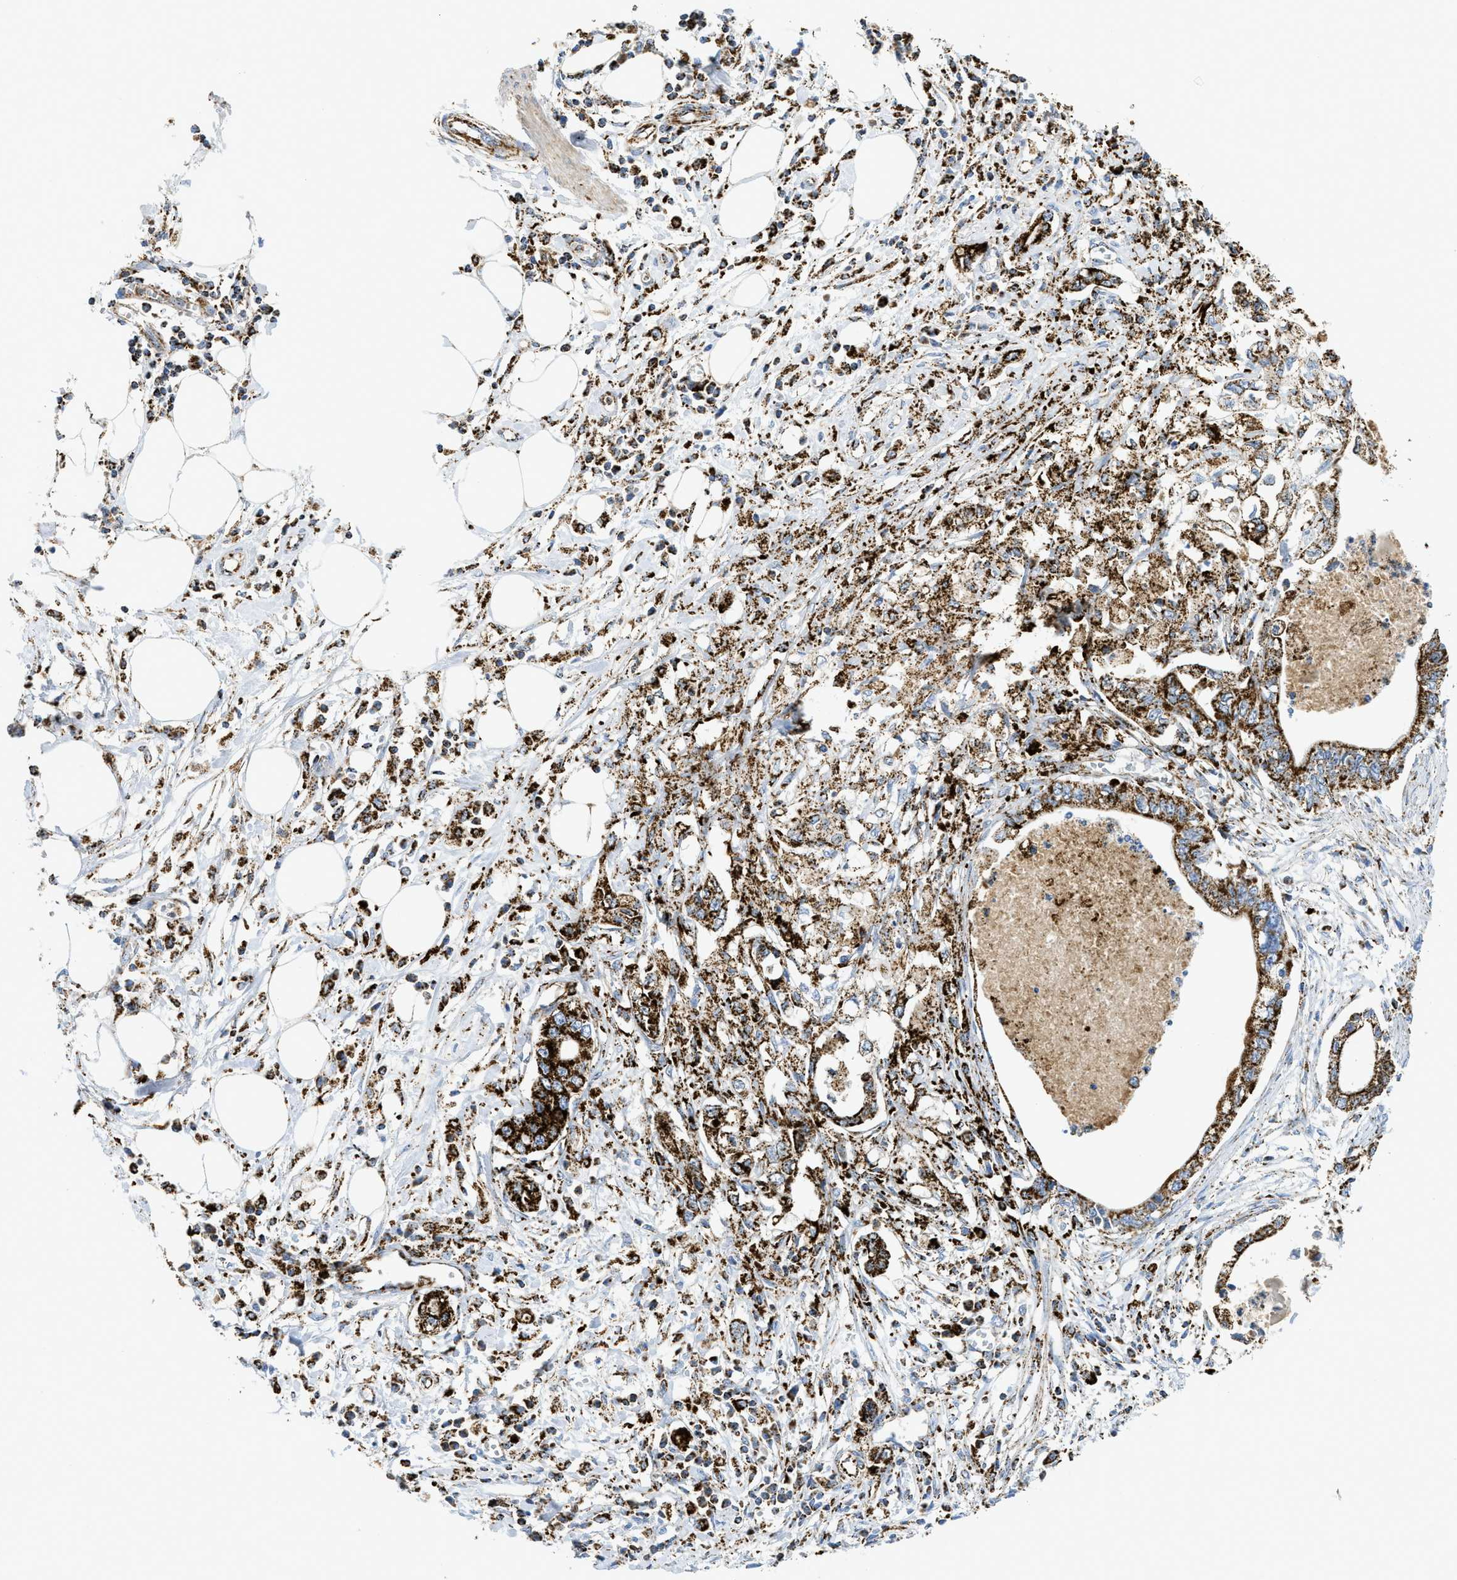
{"staining": {"intensity": "strong", "quantity": ">75%", "location": "cytoplasmic/membranous"}, "tissue": "pancreatic cancer", "cell_type": "Tumor cells", "image_type": "cancer", "snomed": [{"axis": "morphology", "description": "Adenocarcinoma, NOS"}, {"axis": "topography", "description": "Pancreas"}], "caption": "Pancreatic cancer tissue shows strong cytoplasmic/membranous staining in about >75% of tumor cells", "gene": "SQOR", "patient": {"sex": "male", "age": 56}}